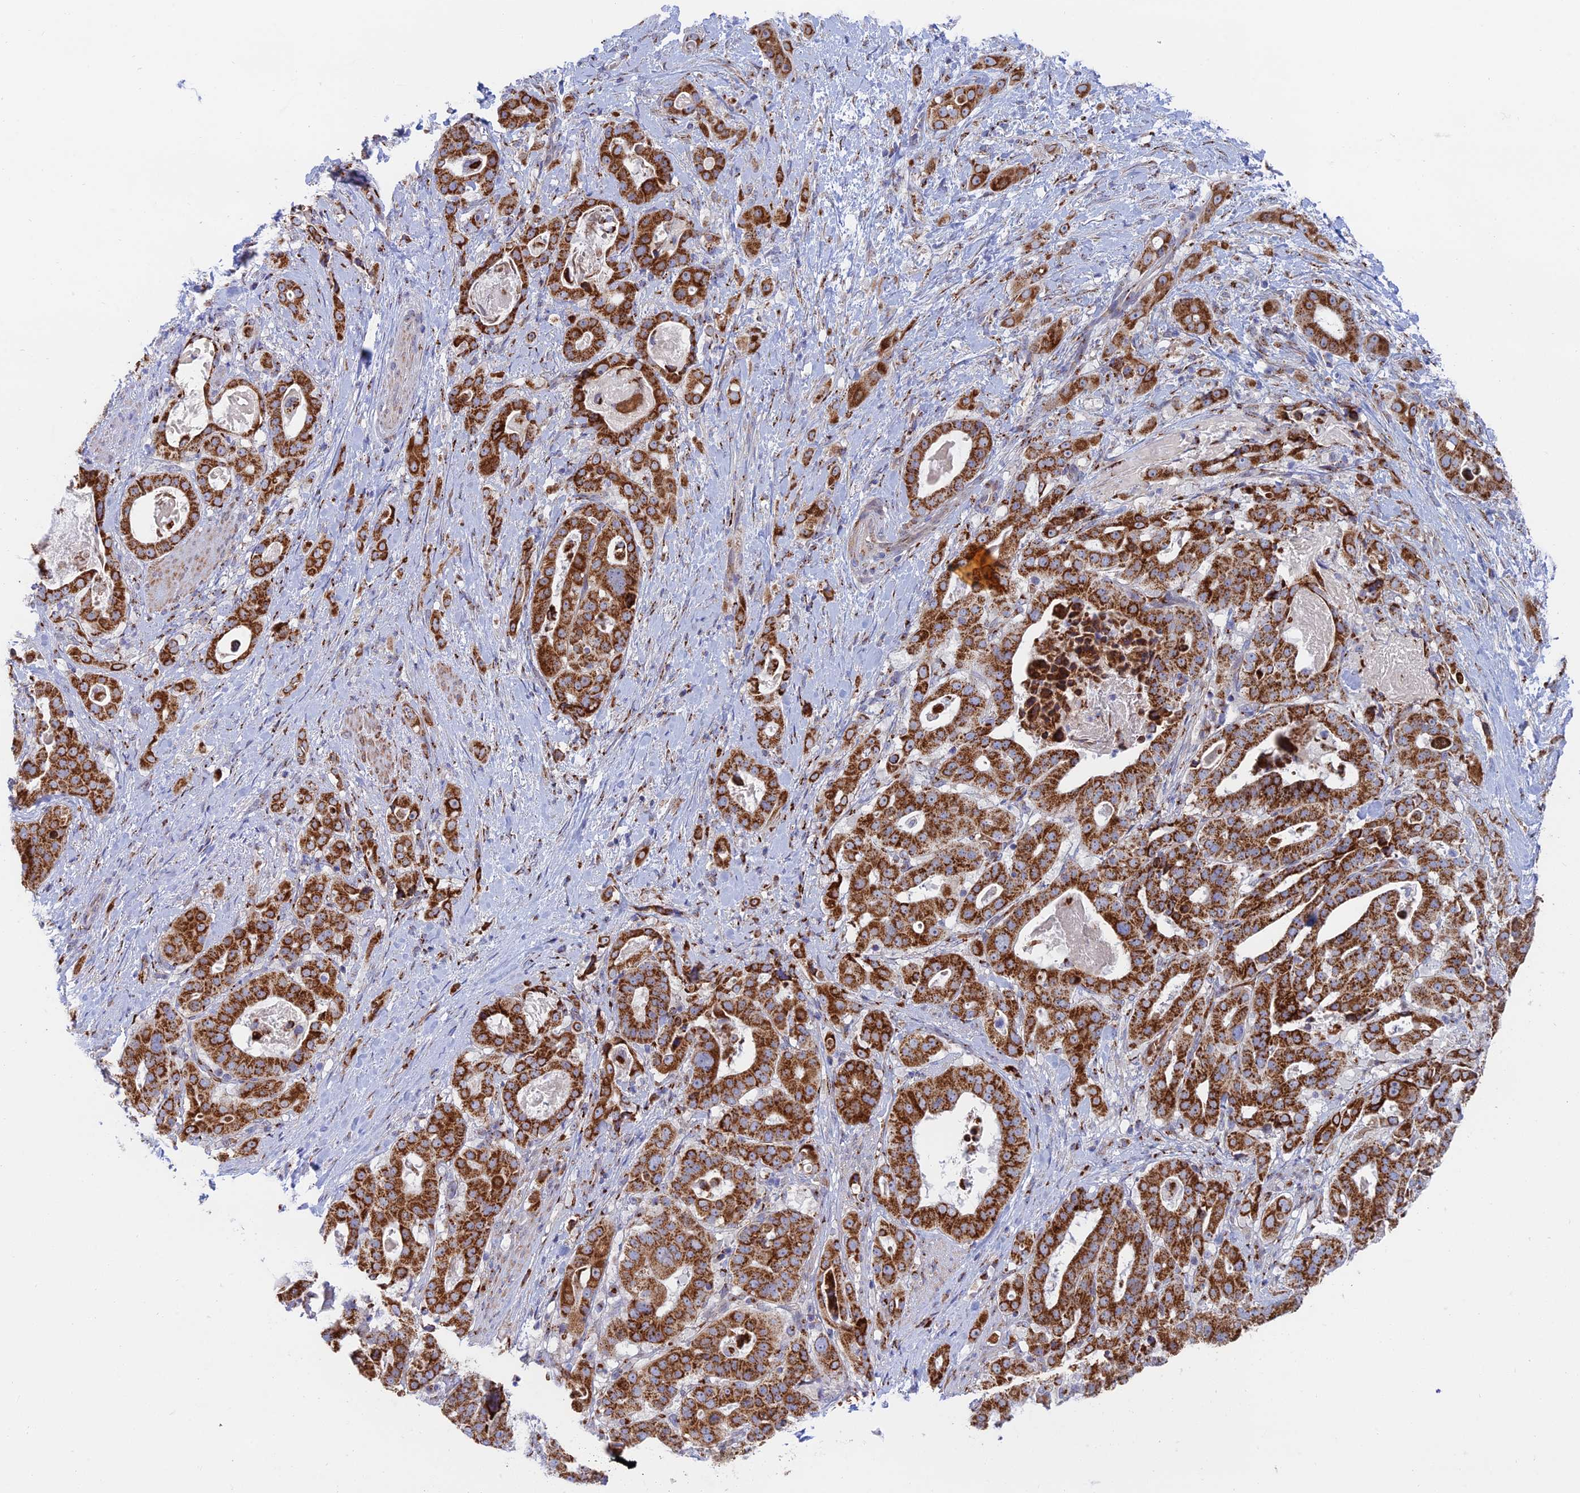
{"staining": {"intensity": "strong", "quantity": ">75%", "location": "cytoplasmic/membranous"}, "tissue": "stomach cancer", "cell_type": "Tumor cells", "image_type": "cancer", "snomed": [{"axis": "morphology", "description": "Adenocarcinoma, NOS"}, {"axis": "topography", "description": "Stomach"}], "caption": "Immunohistochemistry micrograph of stomach cancer stained for a protein (brown), which demonstrates high levels of strong cytoplasmic/membranous expression in about >75% of tumor cells.", "gene": "HS2ST1", "patient": {"sex": "male", "age": 48}}